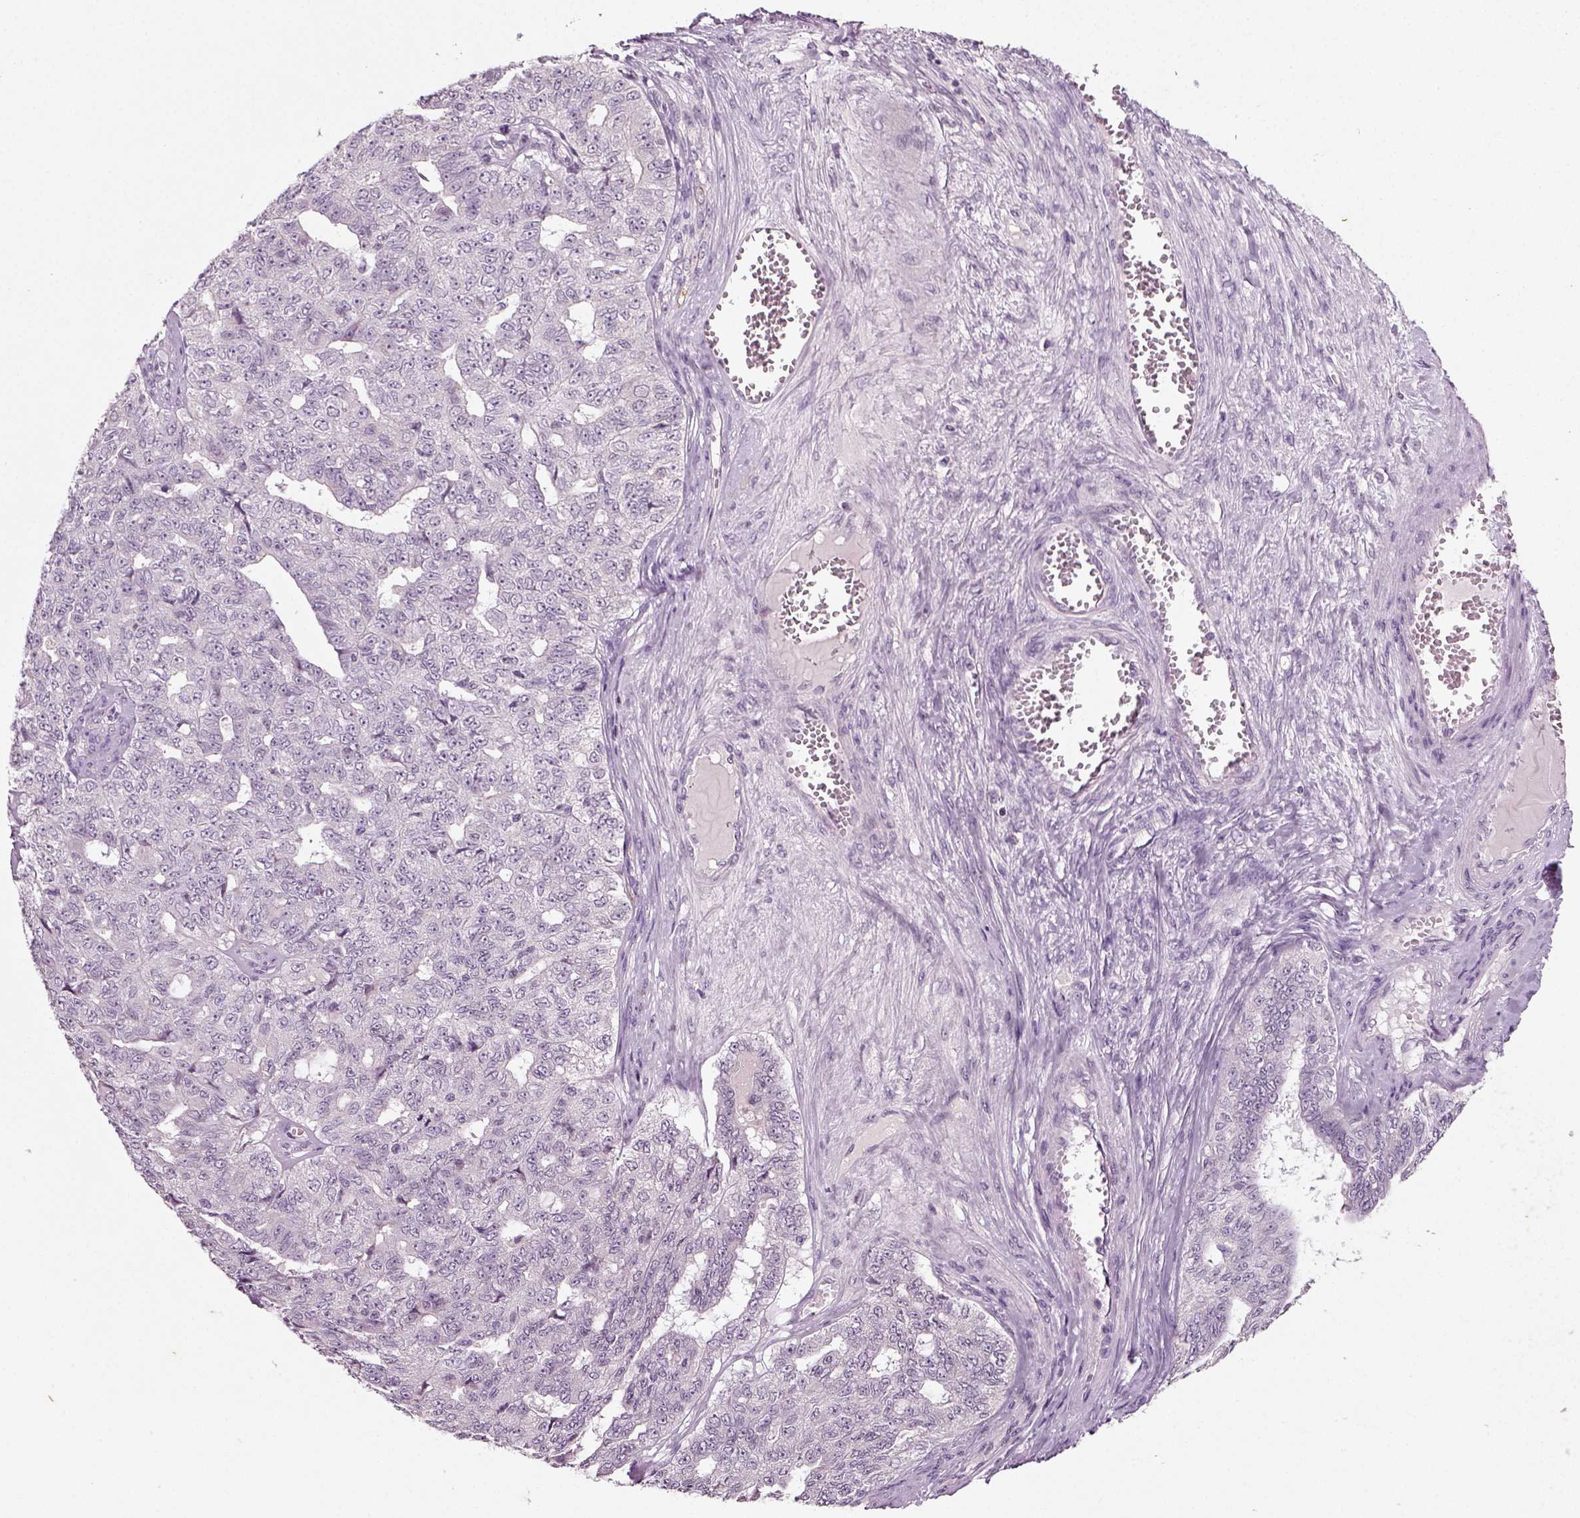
{"staining": {"intensity": "negative", "quantity": "none", "location": "none"}, "tissue": "ovarian cancer", "cell_type": "Tumor cells", "image_type": "cancer", "snomed": [{"axis": "morphology", "description": "Cystadenocarcinoma, serous, NOS"}, {"axis": "topography", "description": "Ovary"}], "caption": "An immunohistochemistry (IHC) histopathology image of ovarian cancer (serous cystadenocarcinoma) is shown. There is no staining in tumor cells of ovarian cancer (serous cystadenocarcinoma).", "gene": "SYNGAP1", "patient": {"sex": "female", "age": 71}}